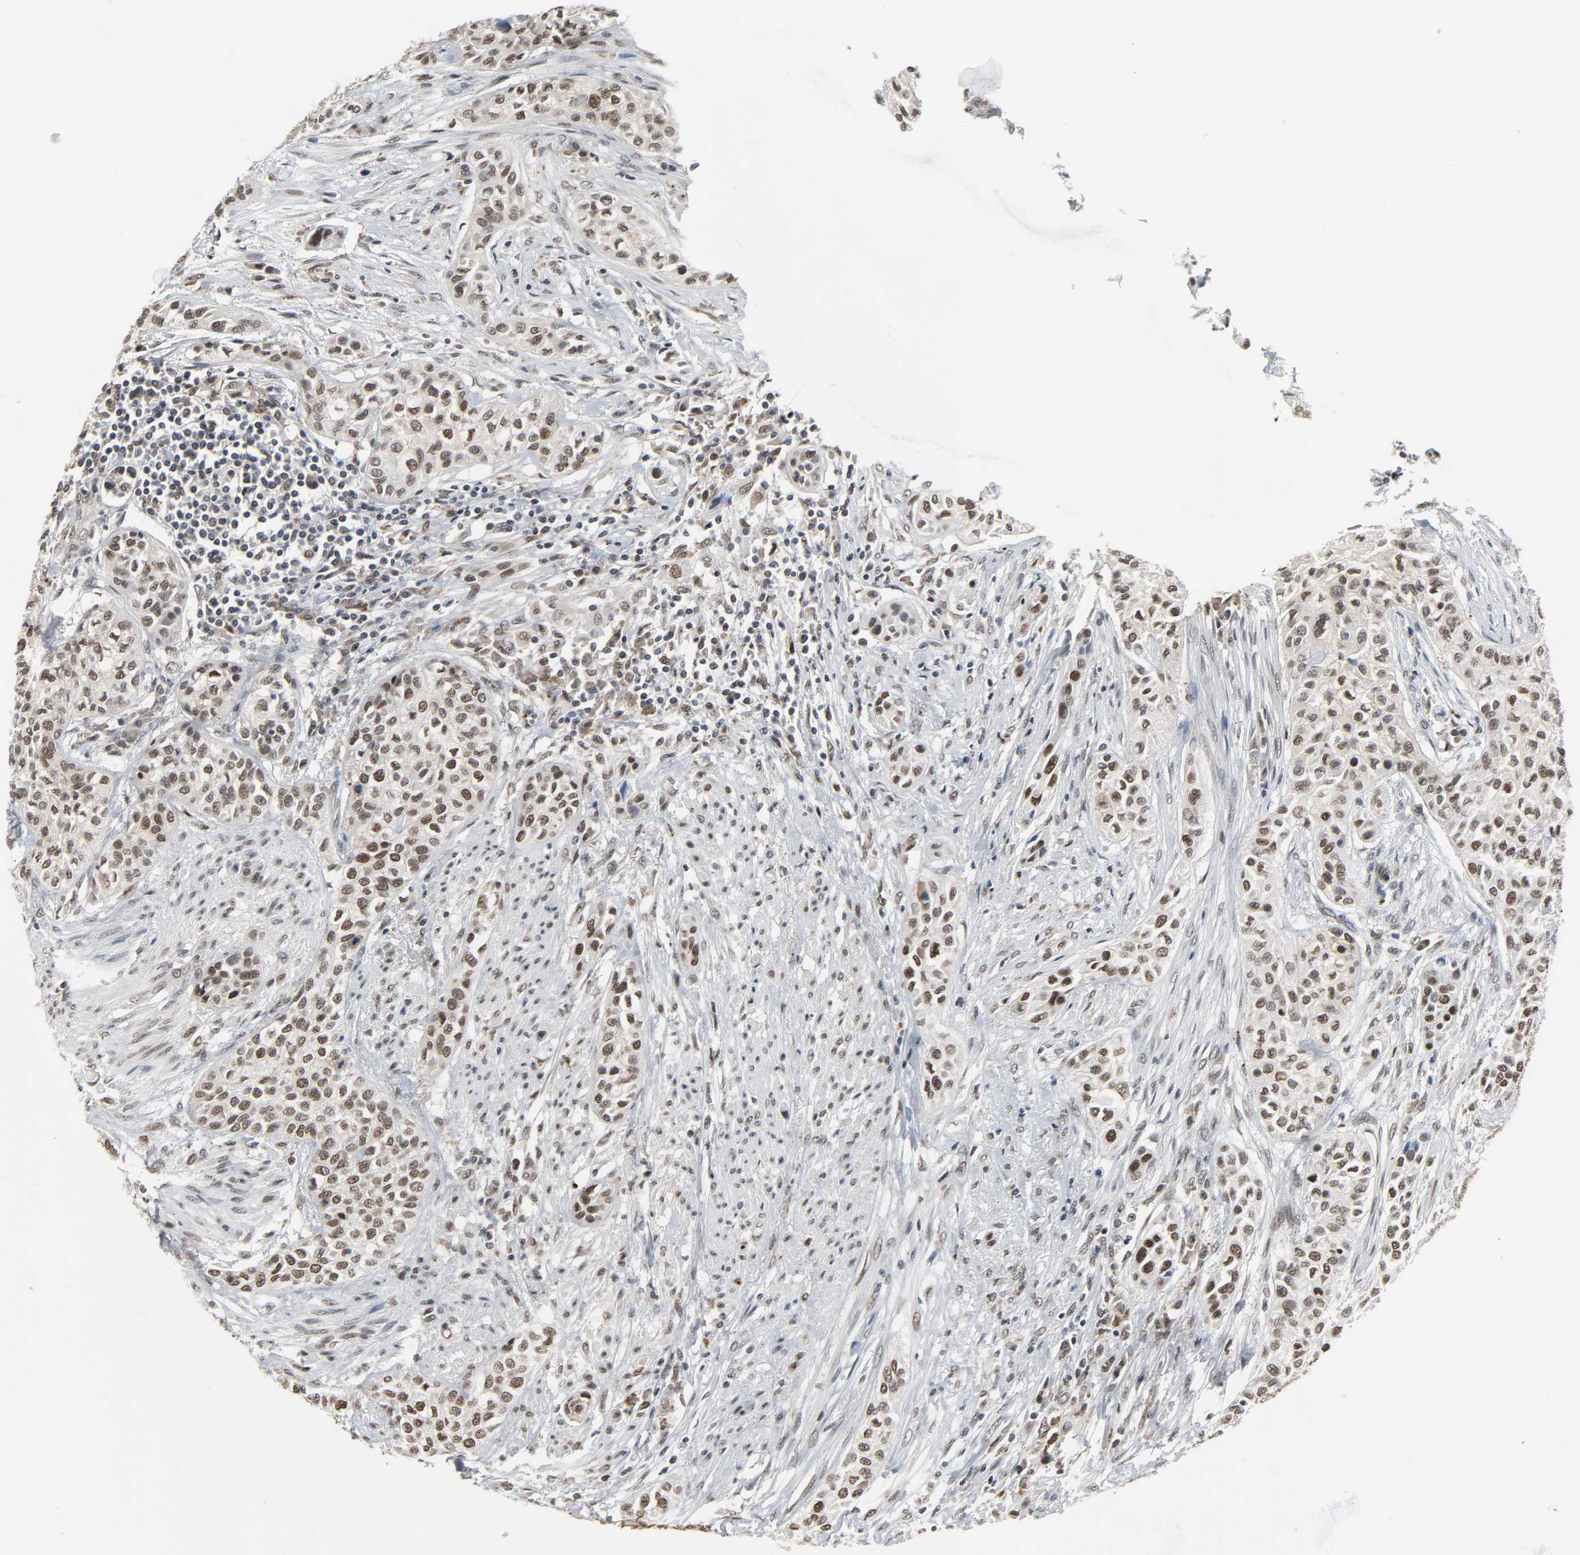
{"staining": {"intensity": "moderate", "quantity": ">75%", "location": "nuclear"}, "tissue": "urothelial cancer", "cell_type": "Tumor cells", "image_type": "cancer", "snomed": [{"axis": "morphology", "description": "Urothelial carcinoma, High grade"}, {"axis": "topography", "description": "Urinary bladder"}], "caption": "This photomicrograph shows urothelial carcinoma (high-grade) stained with immunohistochemistry to label a protein in brown. The nuclear of tumor cells show moderate positivity for the protein. Nuclei are counter-stained blue.", "gene": "DAZAP1", "patient": {"sex": "male", "age": 74}}